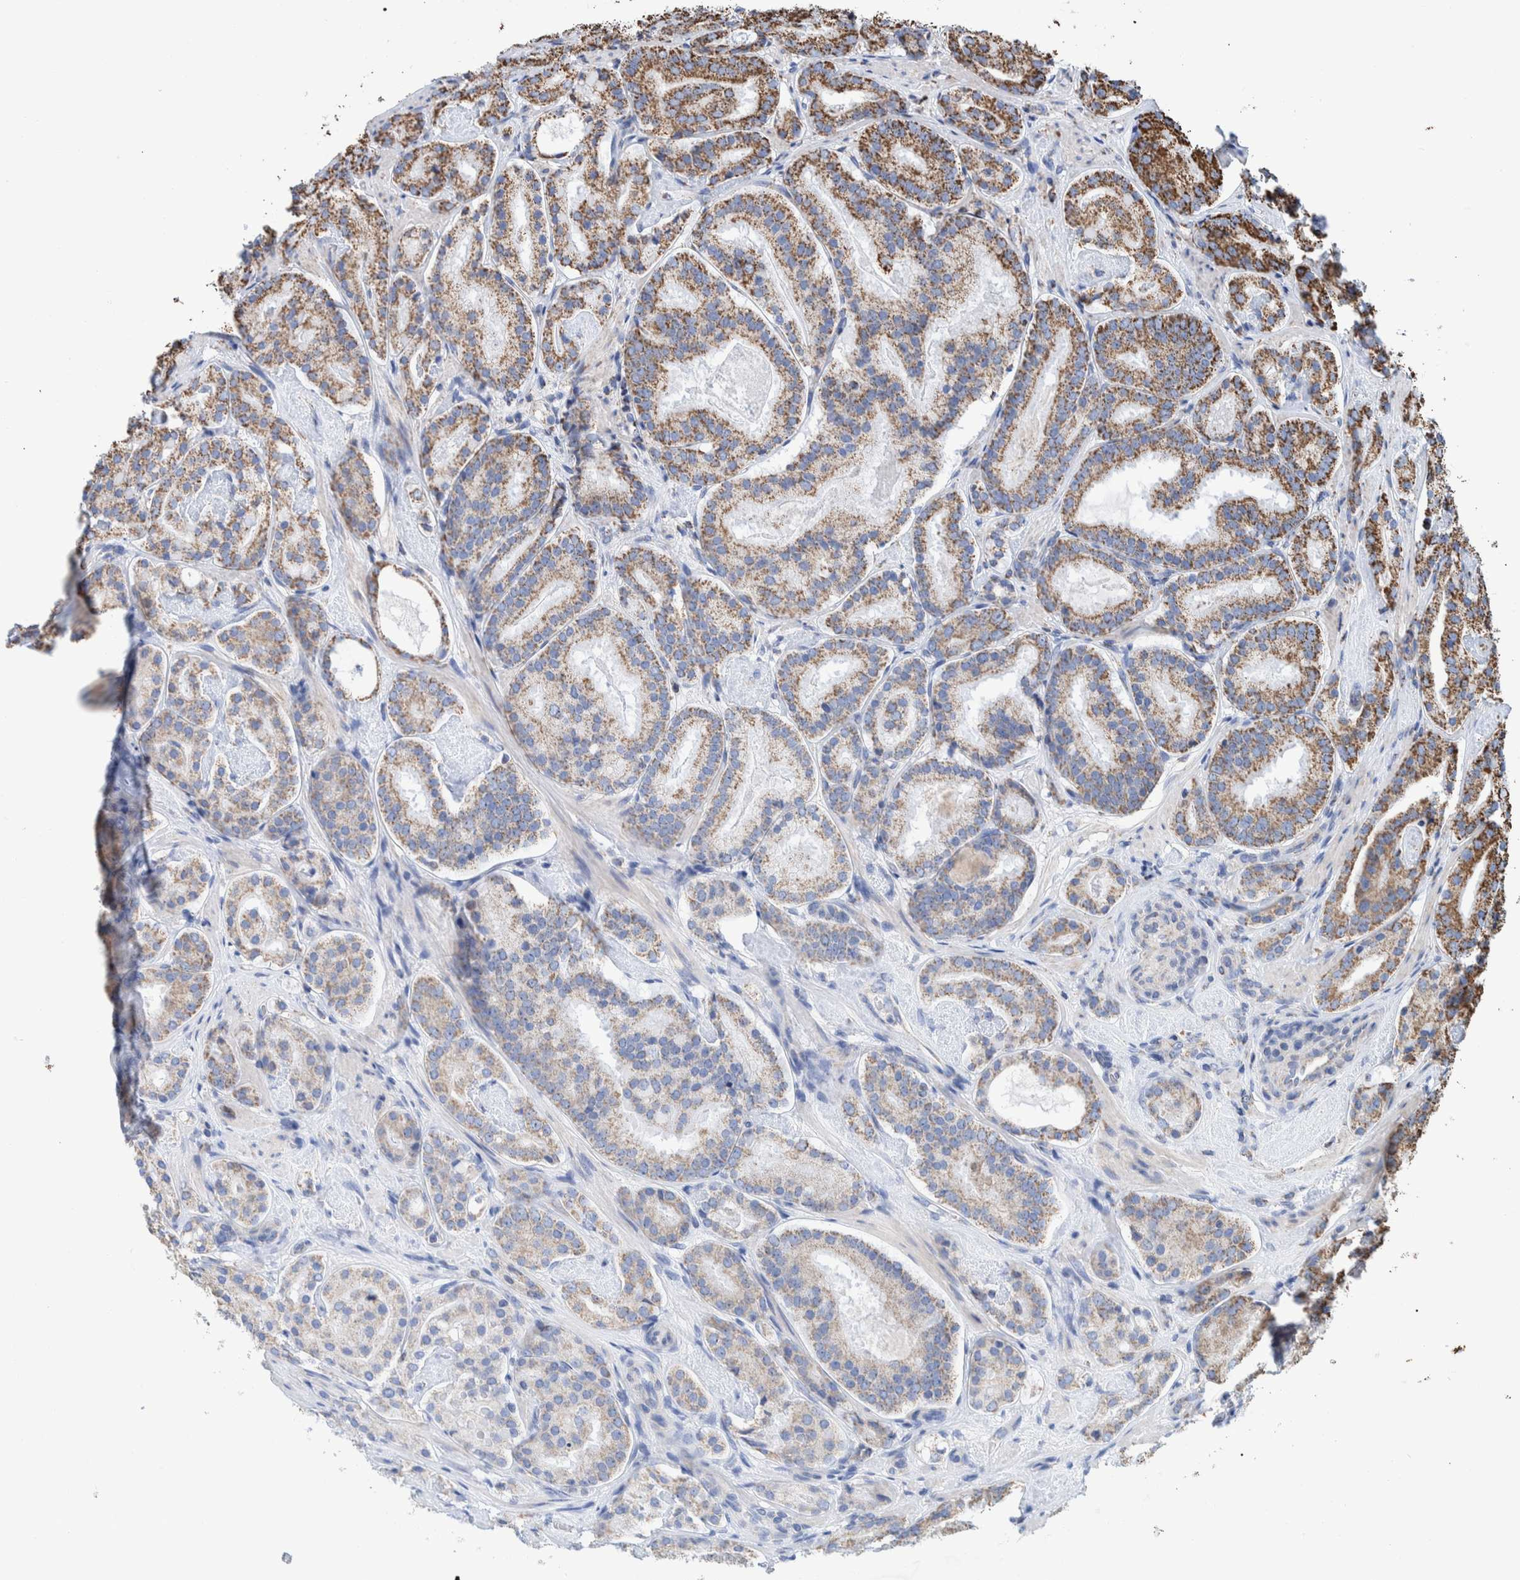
{"staining": {"intensity": "moderate", "quantity": "25%-75%", "location": "cytoplasmic/membranous"}, "tissue": "prostate cancer", "cell_type": "Tumor cells", "image_type": "cancer", "snomed": [{"axis": "morphology", "description": "Adenocarcinoma, Low grade"}, {"axis": "topography", "description": "Prostate"}], "caption": "Immunohistochemical staining of adenocarcinoma (low-grade) (prostate) exhibits medium levels of moderate cytoplasmic/membranous protein staining in approximately 25%-75% of tumor cells.", "gene": "VPS26C", "patient": {"sex": "male", "age": 69}}